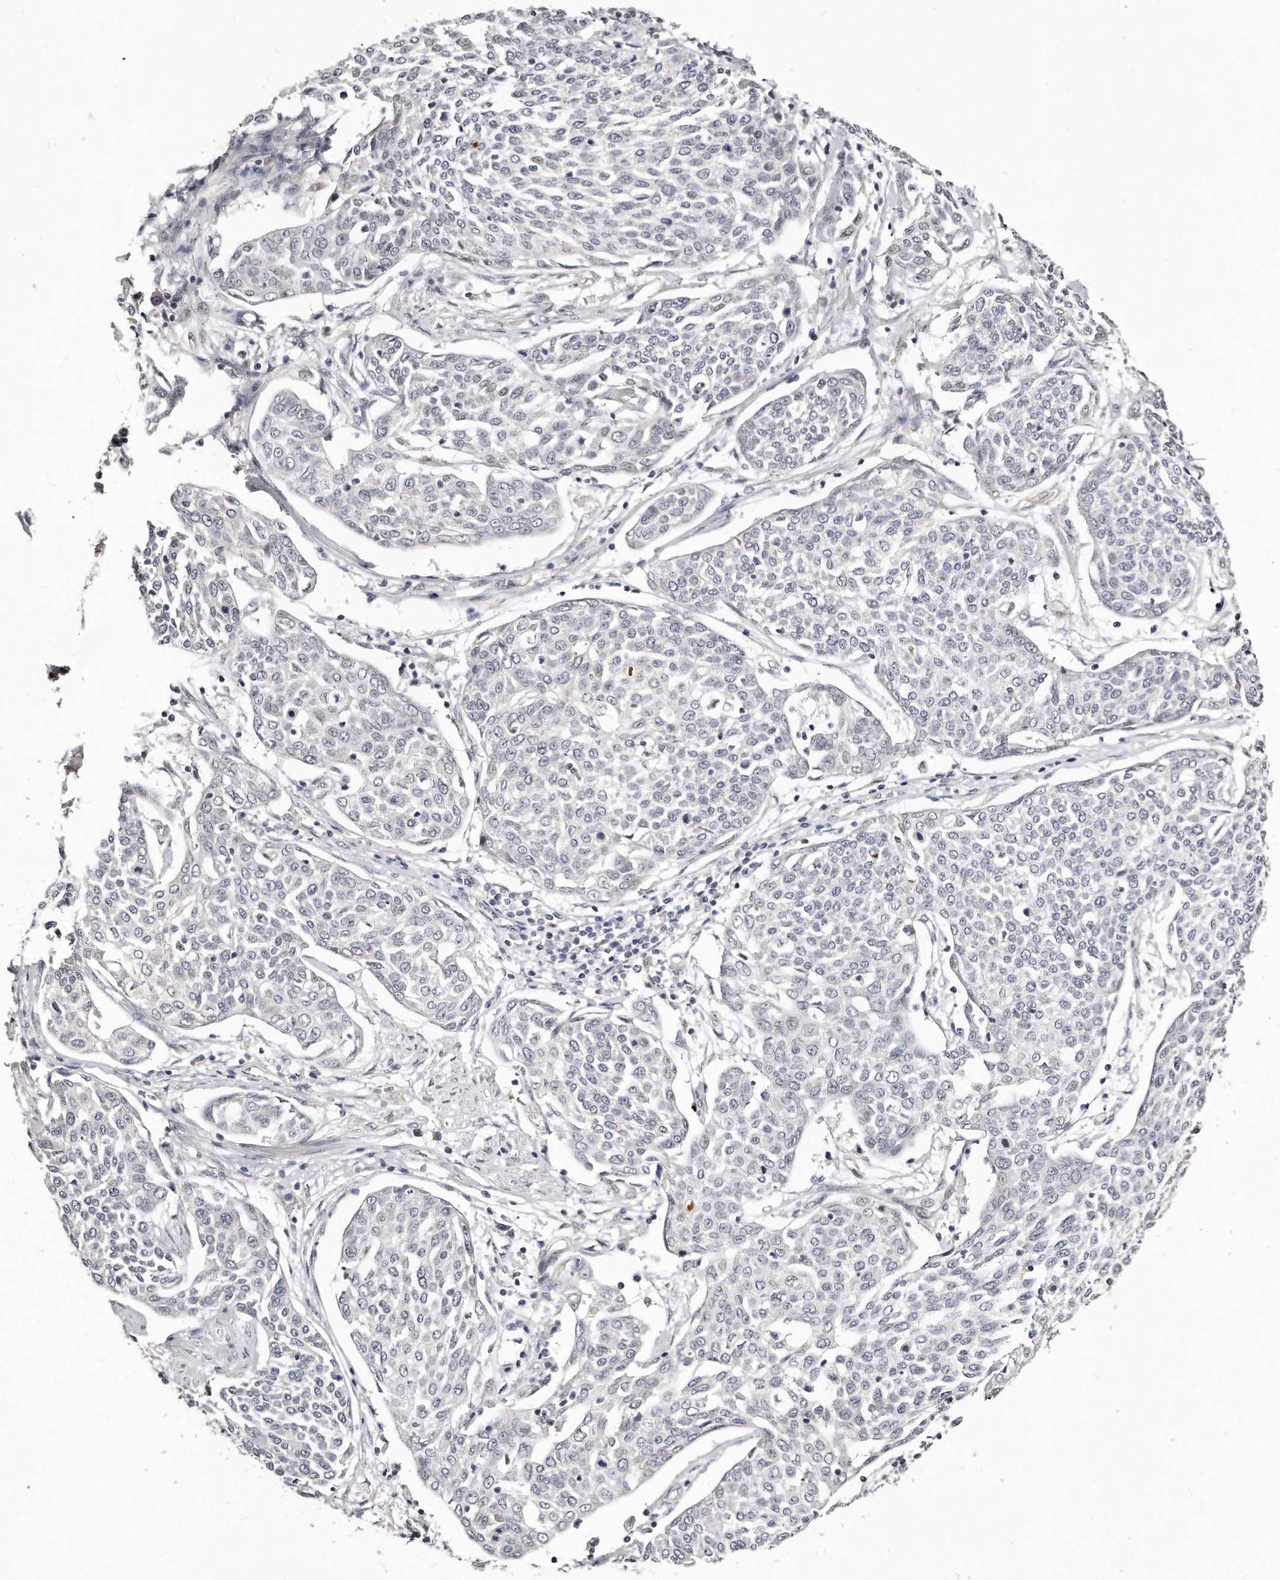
{"staining": {"intensity": "negative", "quantity": "none", "location": "none"}, "tissue": "cervical cancer", "cell_type": "Tumor cells", "image_type": "cancer", "snomed": [{"axis": "morphology", "description": "Squamous cell carcinoma, NOS"}, {"axis": "topography", "description": "Cervix"}], "caption": "DAB (3,3'-diaminobenzidine) immunohistochemical staining of squamous cell carcinoma (cervical) demonstrates no significant staining in tumor cells. (IHC, brightfield microscopy, high magnification).", "gene": "CASZ1", "patient": {"sex": "female", "age": 34}}